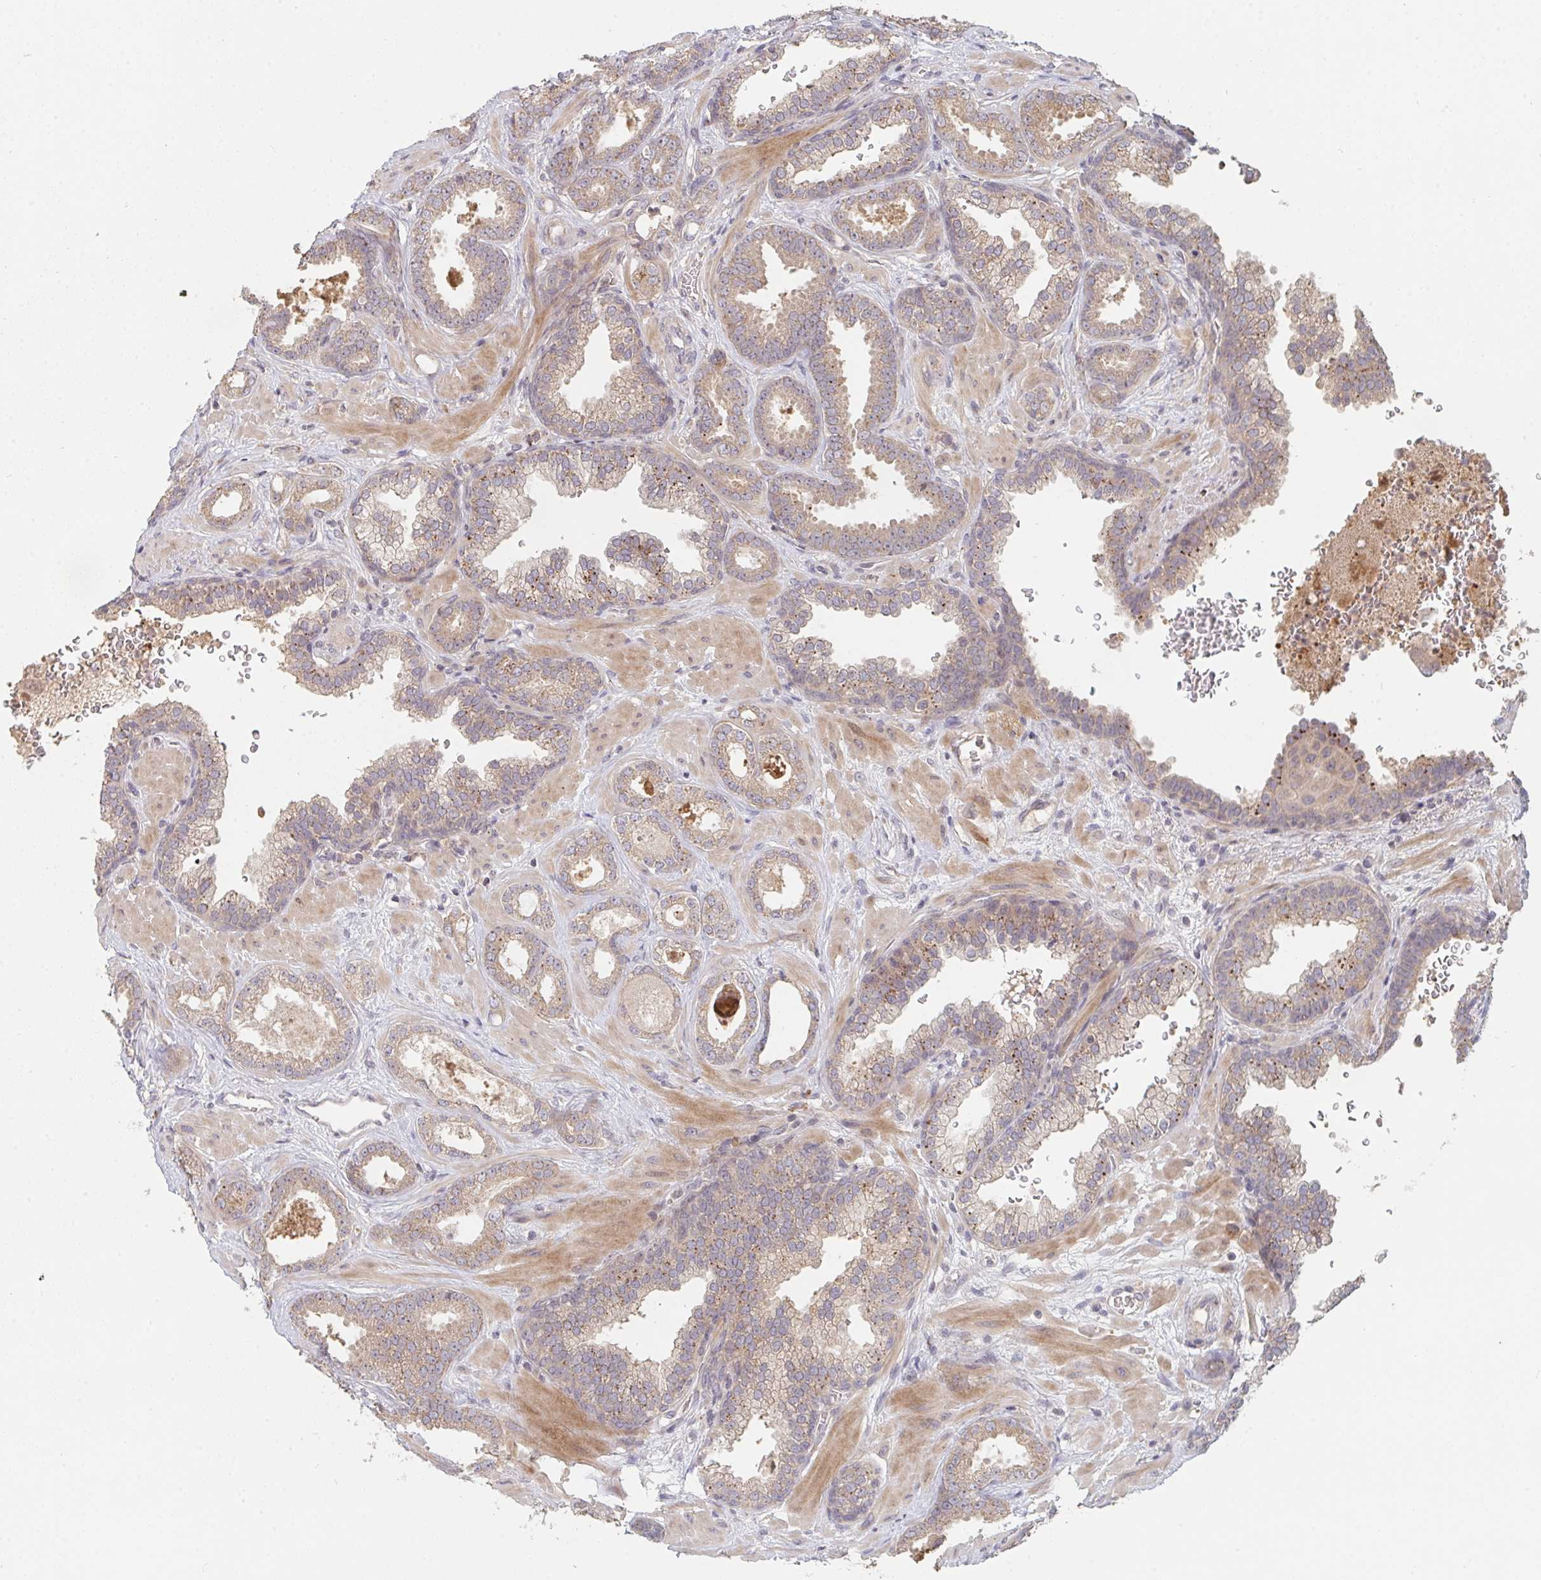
{"staining": {"intensity": "weak", "quantity": ">75%", "location": "cytoplasmic/membranous"}, "tissue": "prostate cancer", "cell_type": "Tumor cells", "image_type": "cancer", "snomed": [{"axis": "morphology", "description": "Adenocarcinoma, High grade"}, {"axis": "topography", "description": "Prostate"}], "caption": "High-grade adenocarcinoma (prostate) stained with a protein marker shows weak staining in tumor cells.", "gene": "DCST1", "patient": {"sex": "male", "age": 58}}